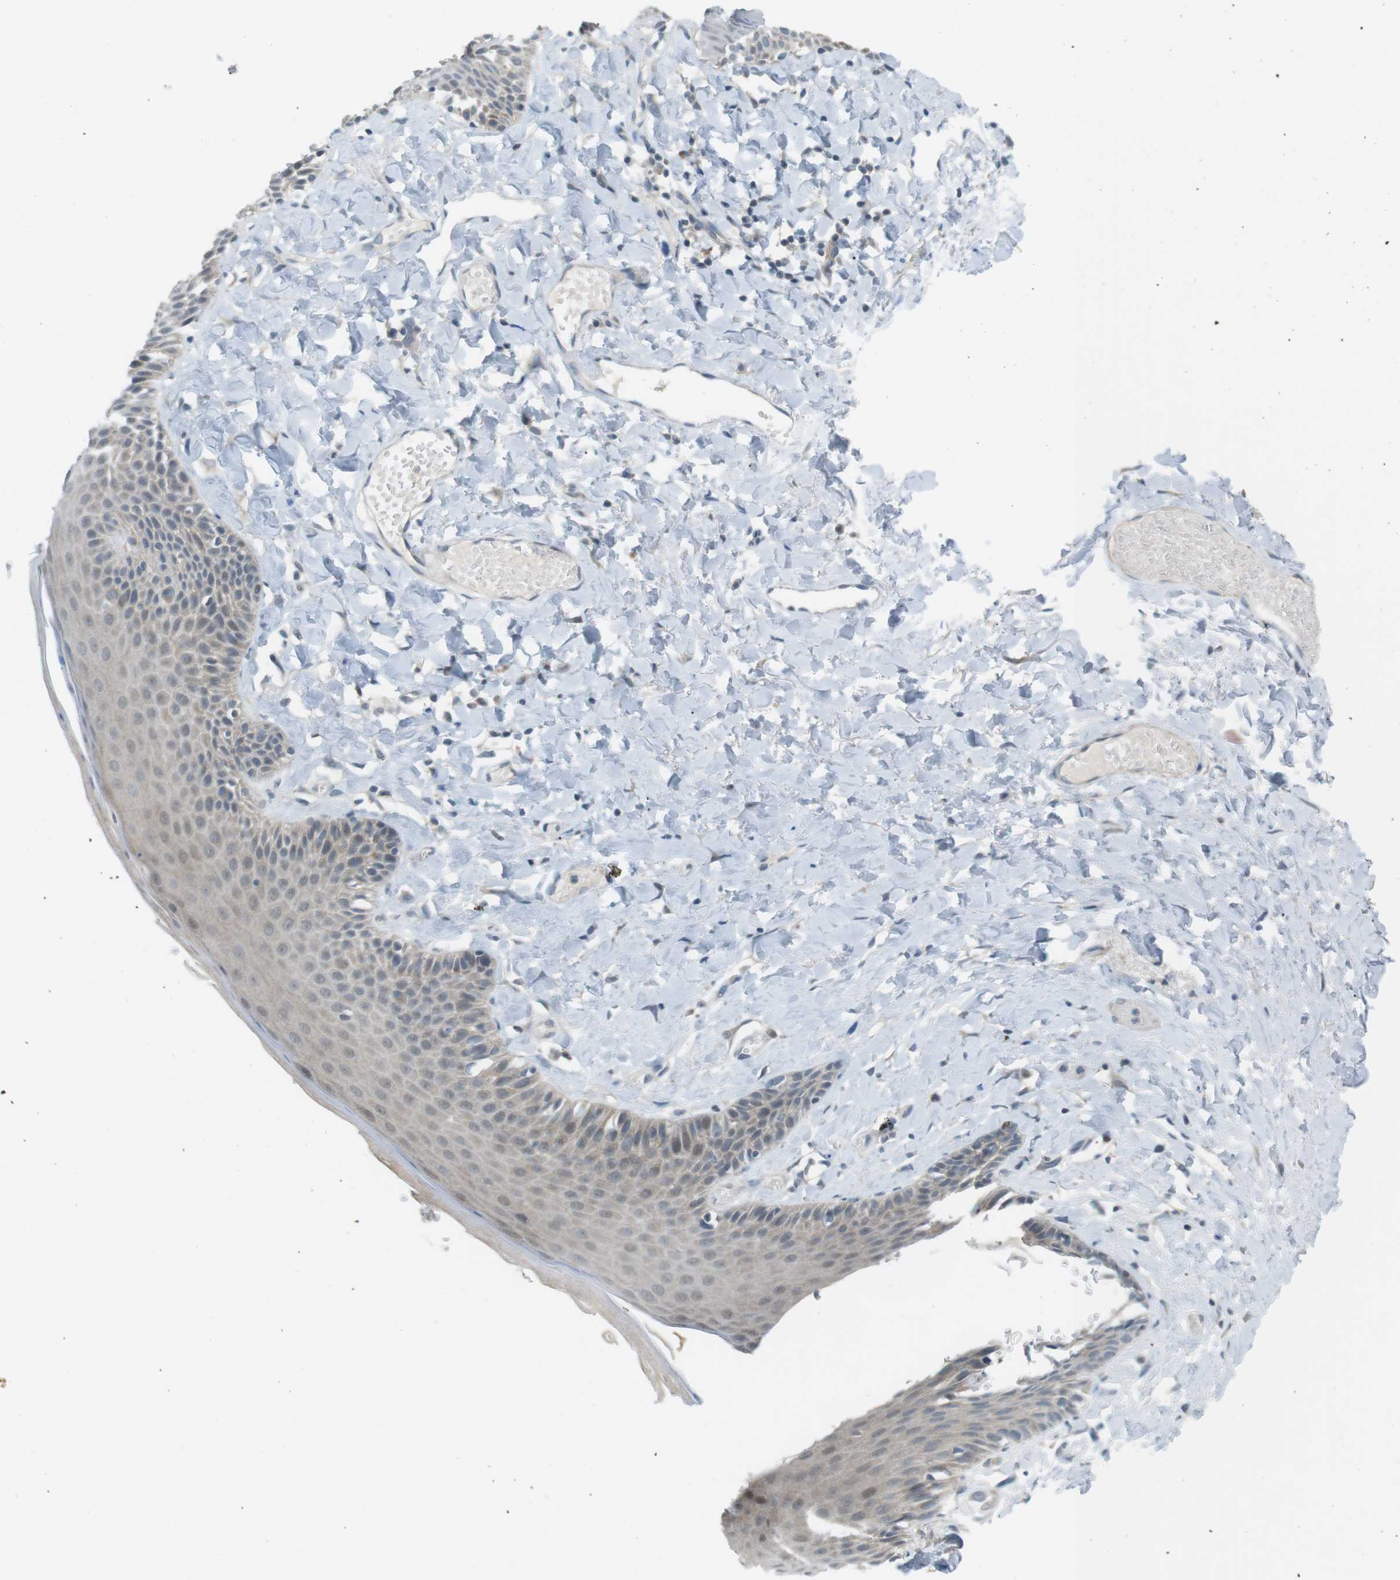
{"staining": {"intensity": "negative", "quantity": "none", "location": "none"}, "tissue": "skin", "cell_type": "Epidermal cells", "image_type": "normal", "snomed": [{"axis": "morphology", "description": "Normal tissue, NOS"}, {"axis": "topography", "description": "Anal"}], "caption": "This histopathology image is of normal skin stained with IHC to label a protein in brown with the nuclei are counter-stained blue. There is no expression in epidermal cells.", "gene": "RTN3", "patient": {"sex": "male", "age": 69}}